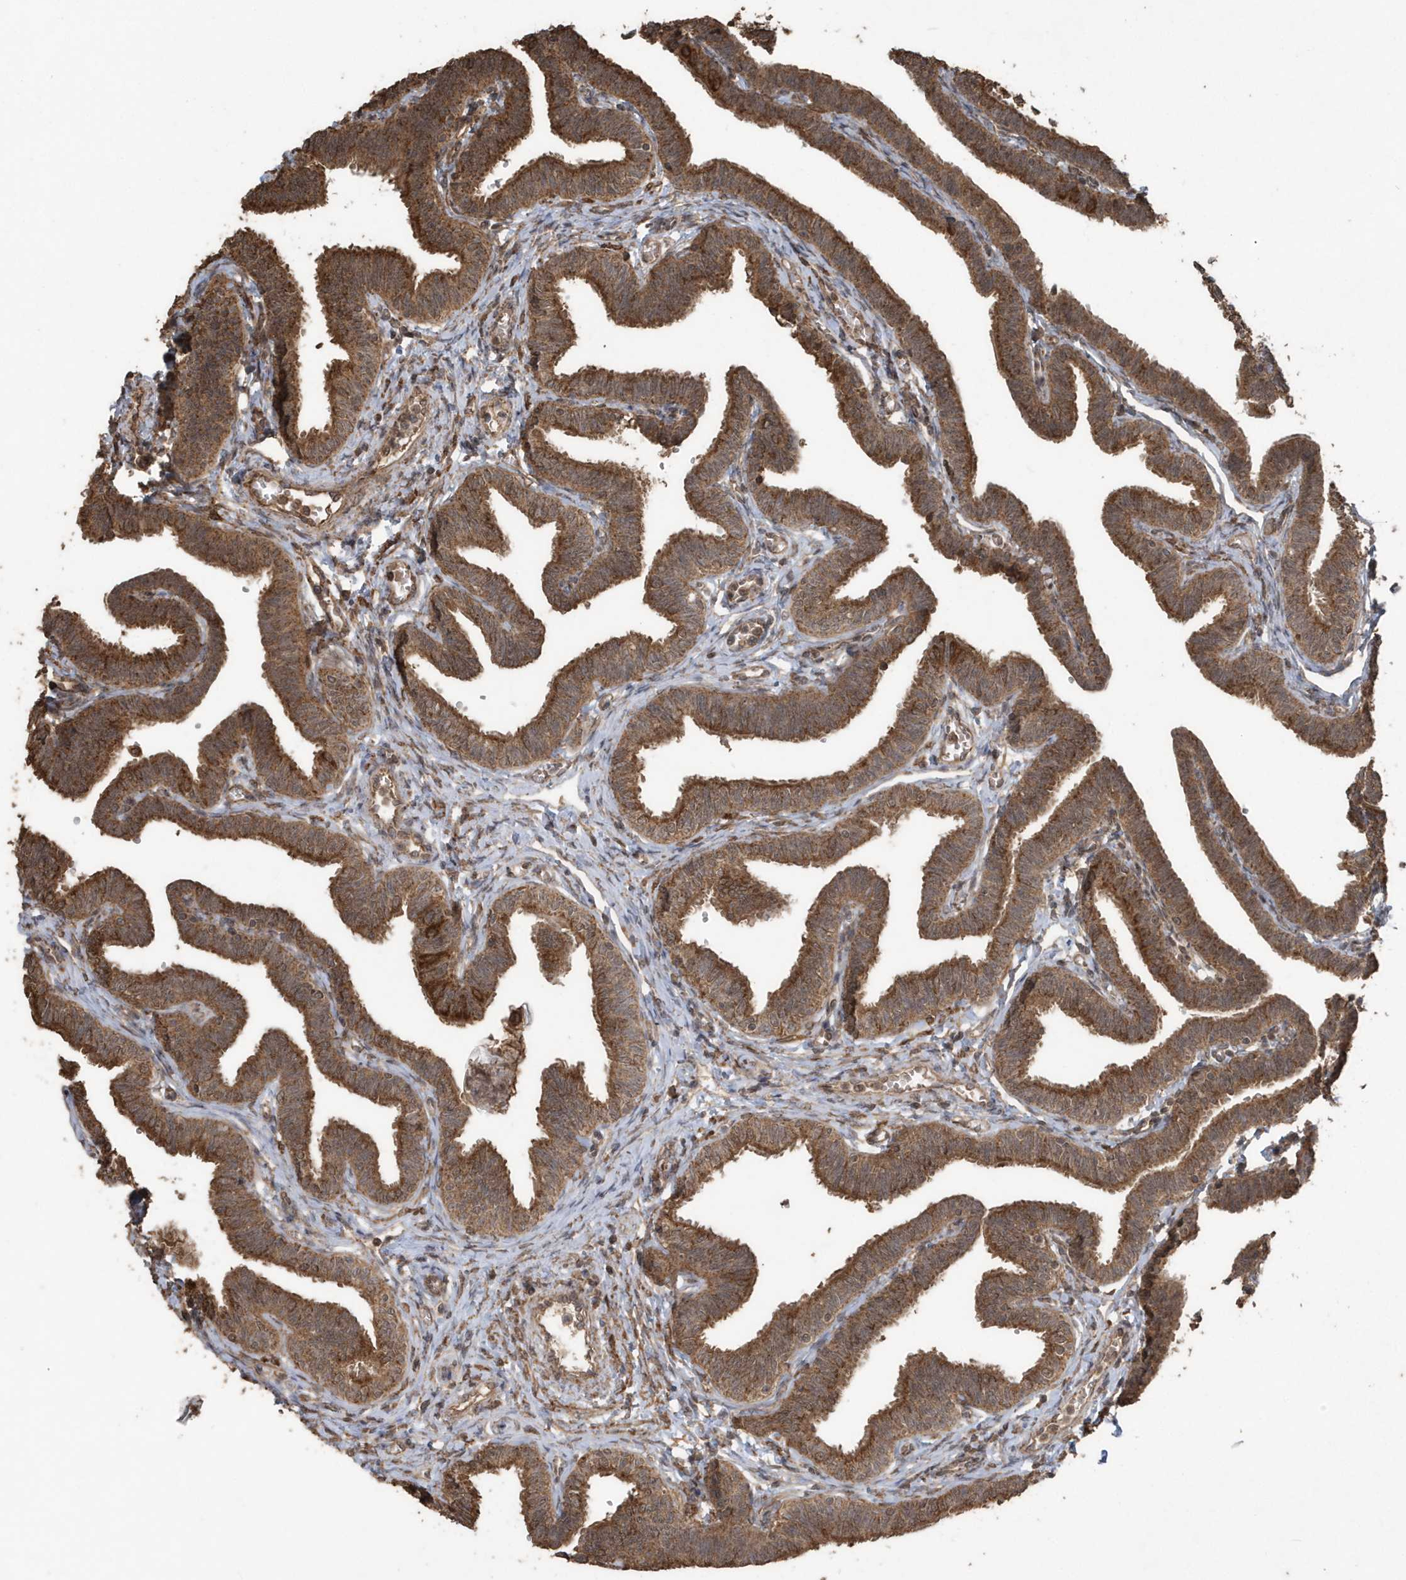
{"staining": {"intensity": "strong", "quantity": ">75%", "location": "cytoplasmic/membranous"}, "tissue": "fallopian tube", "cell_type": "Glandular cells", "image_type": "normal", "snomed": [{"axis": "morphology", "description": "Normal tissue, NOS"}, {"axis": "topography", "description": "Fallopian tube"}, {"axis": "topography", "description": "Ovary"}], "caption": "This image displays IHC staining of unremarkable human fallopian tube, with high strong cytoplasmic/membranous expression in about >75% of glandular cells.", "gene": "PAXBP1", "patient": {"sex": "female", "age": 23}}